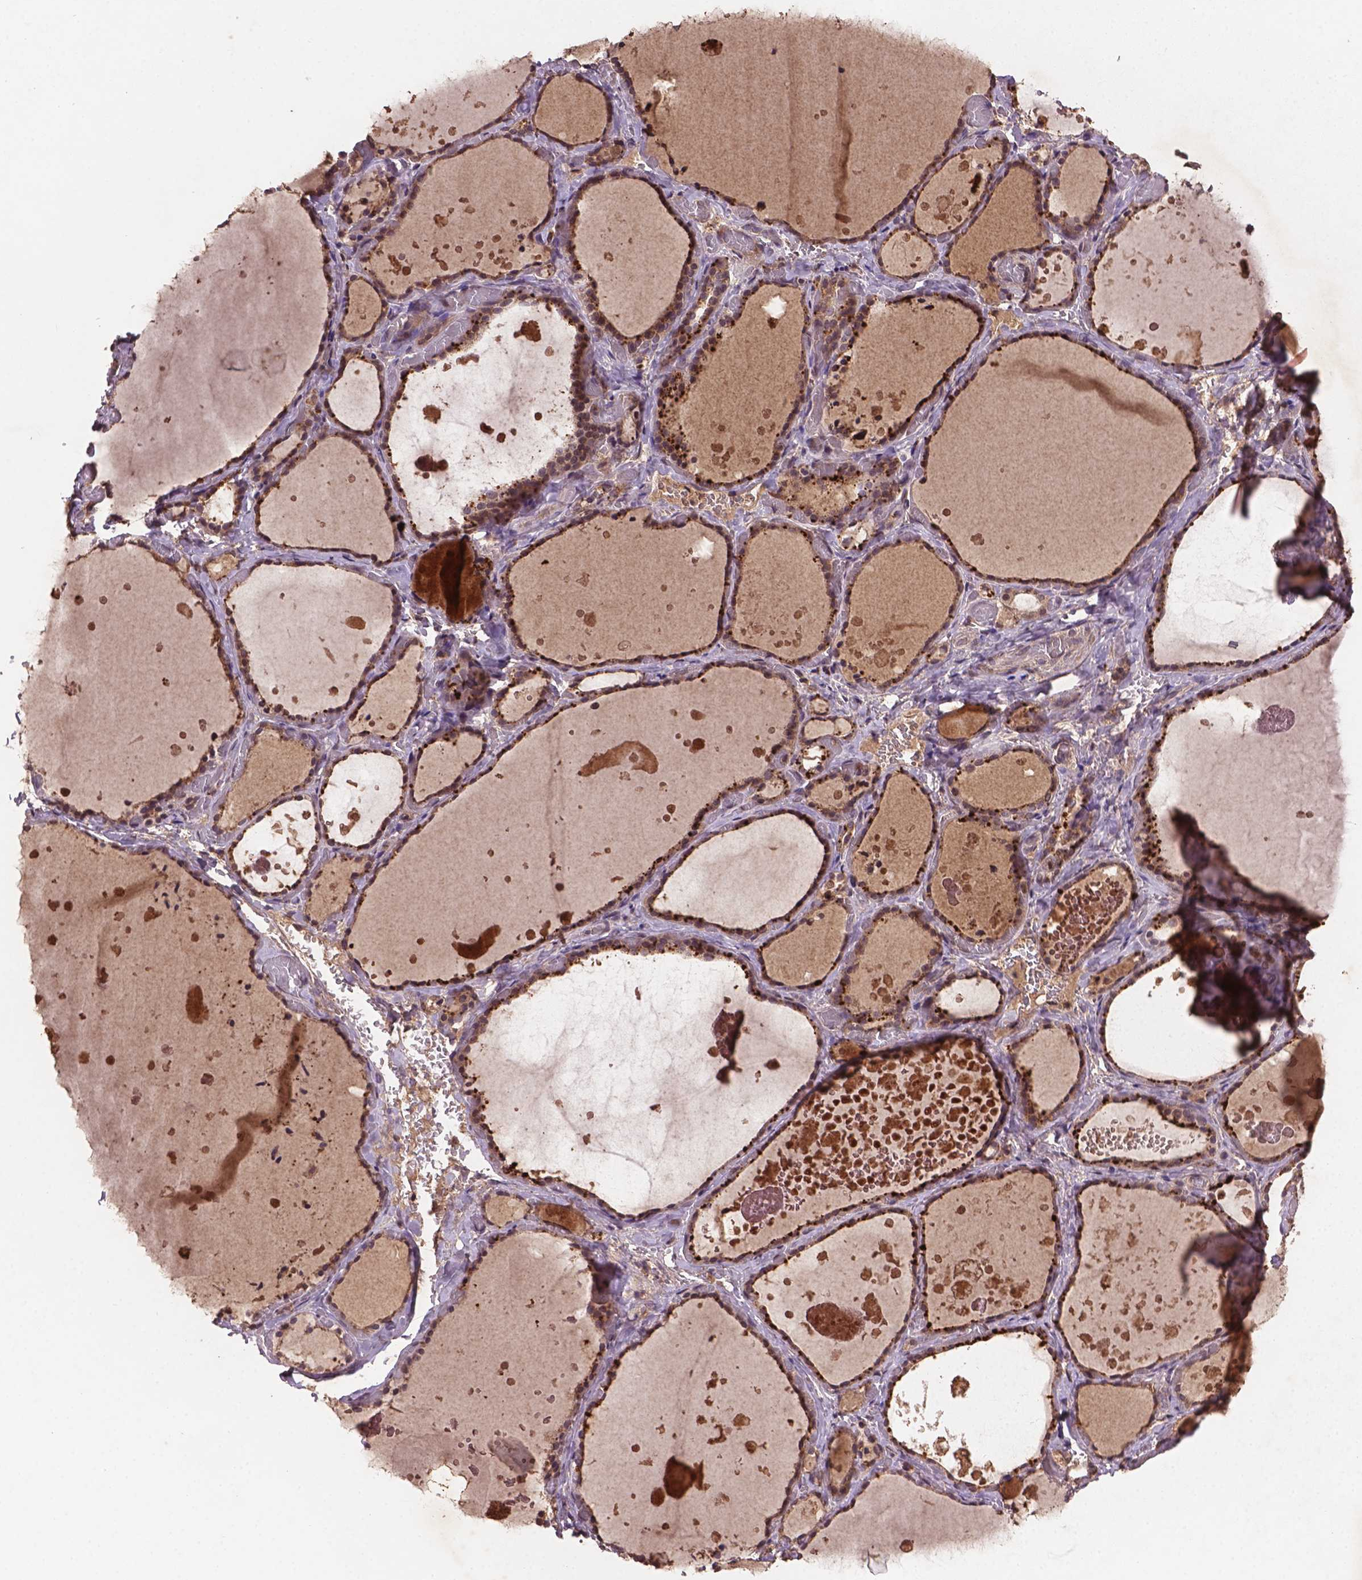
{"staining": {"intensity": "moderate", "quantity": ">75%", "location": "cytoplasmic/membranous,nuclear"}, "tissue": "thyroid gland", "cell_type": "Glandular cells", "image_type": "normal", "snomed": [{"axis": "morphology", "description": "Normal tissue, NOS"}, {"axis": "topography", "description": "Thyroid gland"}], "caption": "A histopathology image showing moderate cytoplasmic/membranous,nuclear expression in approximately >75% of glandular cells in unremarkable thyroid gland, as visualized by brown immunohistochemical staining.", "gene": "NIPAL2", "patient": {"sex": "female", "age": 56}}